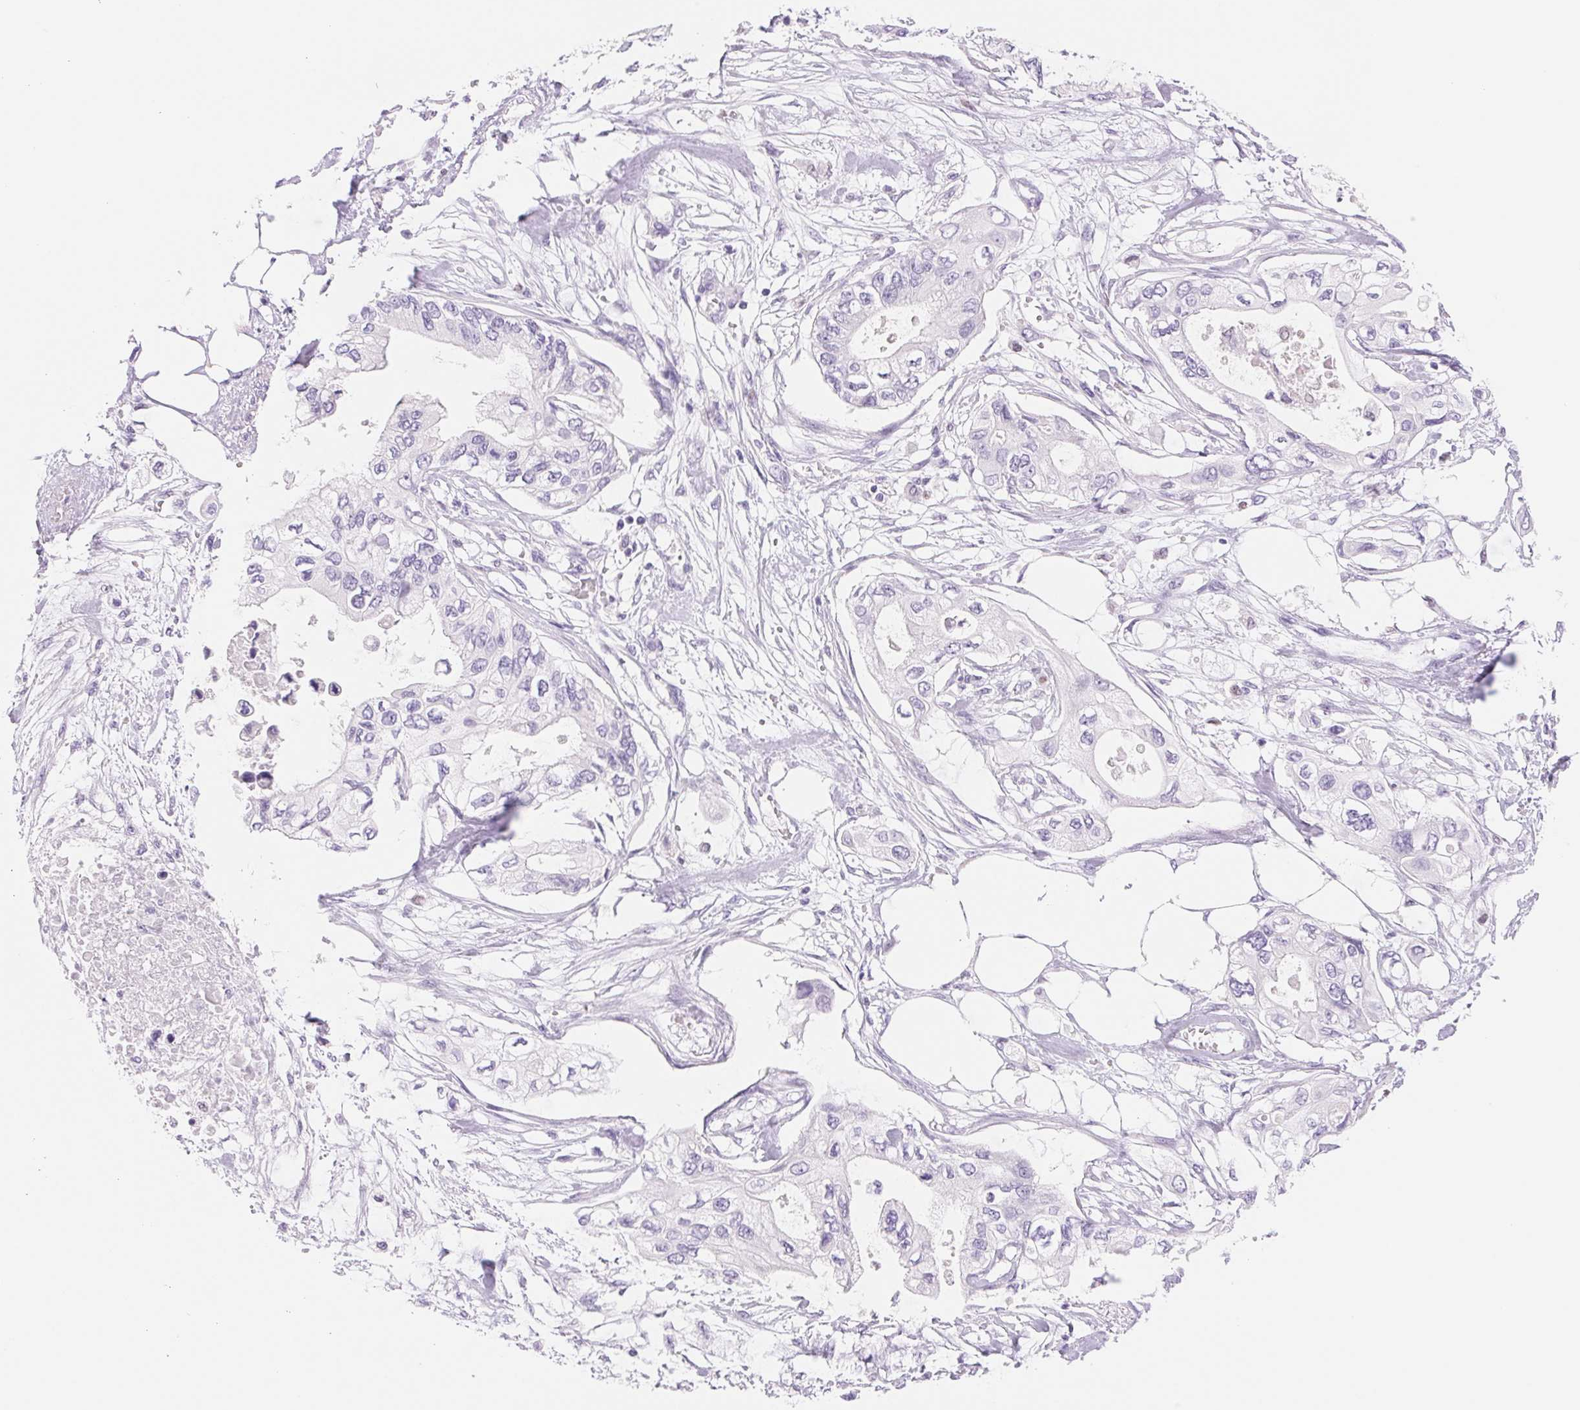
{"staining": {"intensity": "negative", "quantity": "none", "location": "none"}, "tissue": "pancreatic cancer", "cell_type": "Tumor cells", "image_type": "cancer", "snomed": [{"axis": "morphology", "description": "Adenocarcinoma, NOS"}, {"axis": "topography", "description": "Pancreas"}], "caption": "Immunohistochemical staining of human pancreatic adenocarcinoma demonstrates no significant staining in tumor cells.", "gene": "ASGR2", "patient": {"sex": "female", "age": 63}}